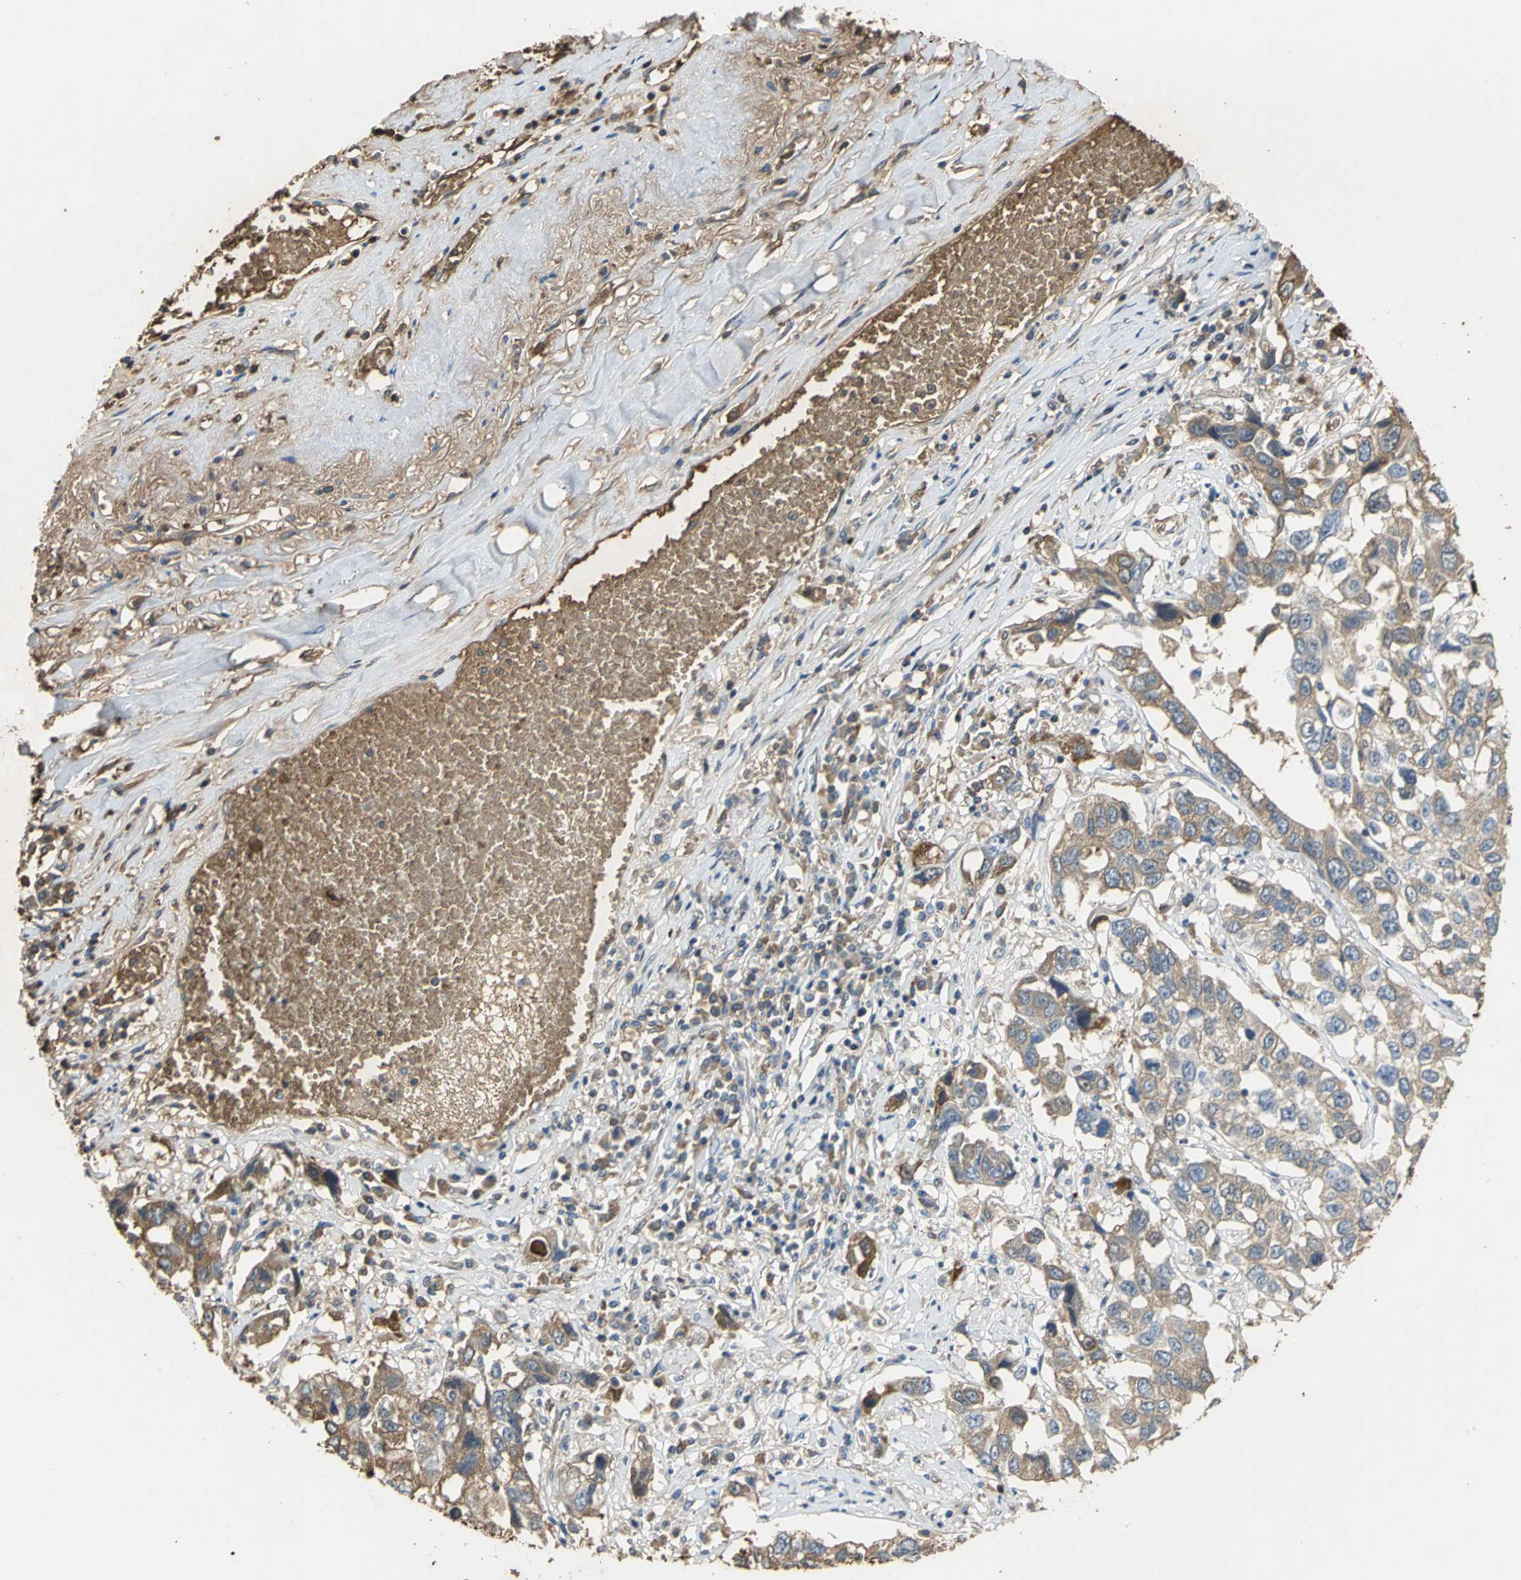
{"staining": {"intensity": "strong", "quantity": ">75%", "location": "cytoplasmic/membranous"}, "tissue": "lung cancer", "cell_type": "Tumor cells", "image_type": "cancer", "snomed": [{"axis": "morphology", "description": "Squamous cell carcinoma, NOS"}, {"axis": "topography", "description": "Lung"}], "caption": "Protein expression analysis of lung cancer (squamous cell carcinoma) demonstrates strong cytoplasmic/membranous positivity in about >75% of tumor cells.", "gene": "TREM1", "patient": {"sex": "male", "age": 71}}